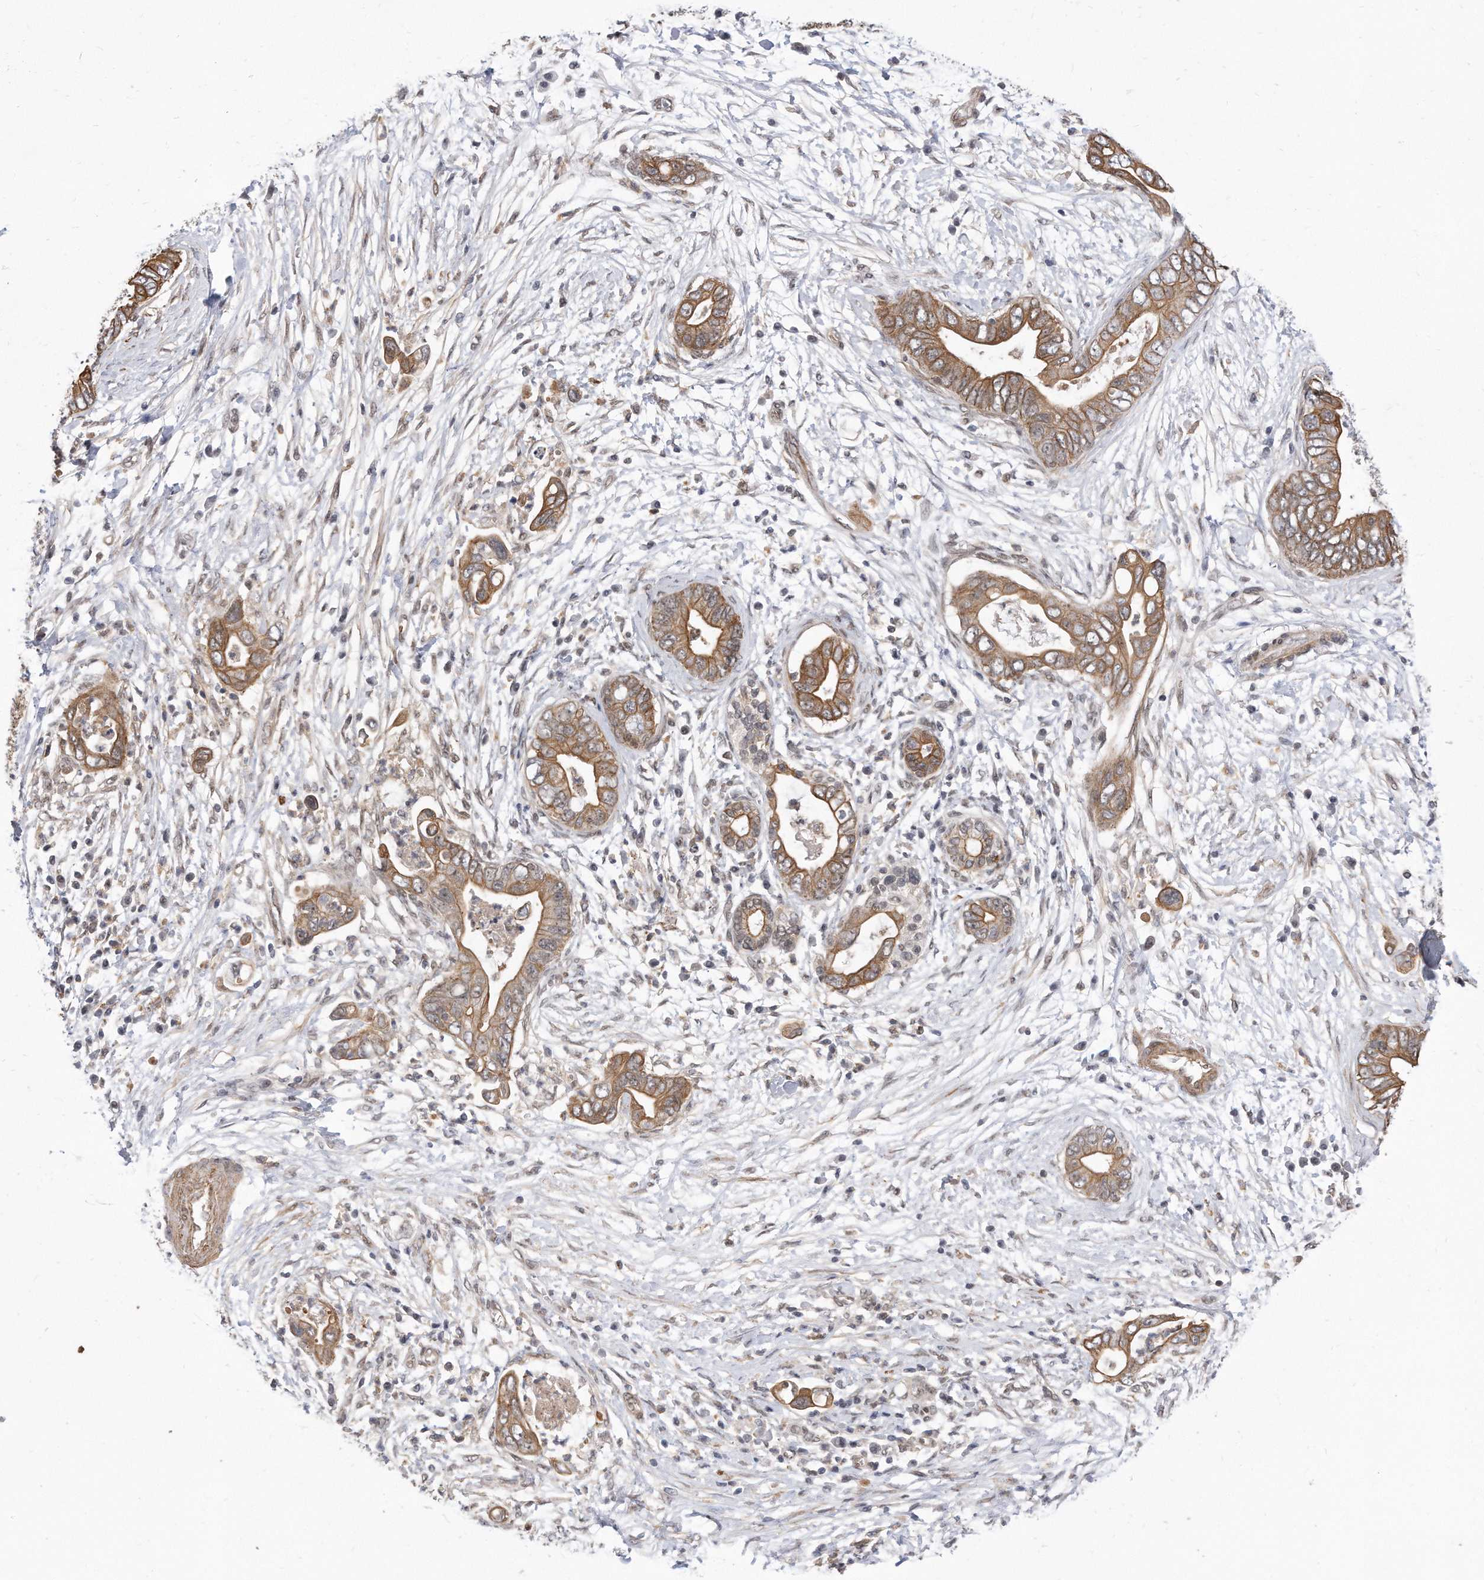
{"staining": {"intensity": "moderate", "quantity": ">75%", "location": "cytoplasmic/membranous"}, "tissue": "pancreatic cancer", "cell_type": "Tumor cells", "image_type": "cancer", "snomed": [{"axis": "morphology", "description": "Adenocarcinoma, NOS"}, {"axis": "topography", "description": "Pancreas"}], "caption": "A medium amount of moderate cytoplasmic/membranous positivity is present in about >75% of tumor cells in adenocarcinoma (pancreatic) tissue.", "gene": "TCP1", "patient": {"sex": "male", "age": 75}}